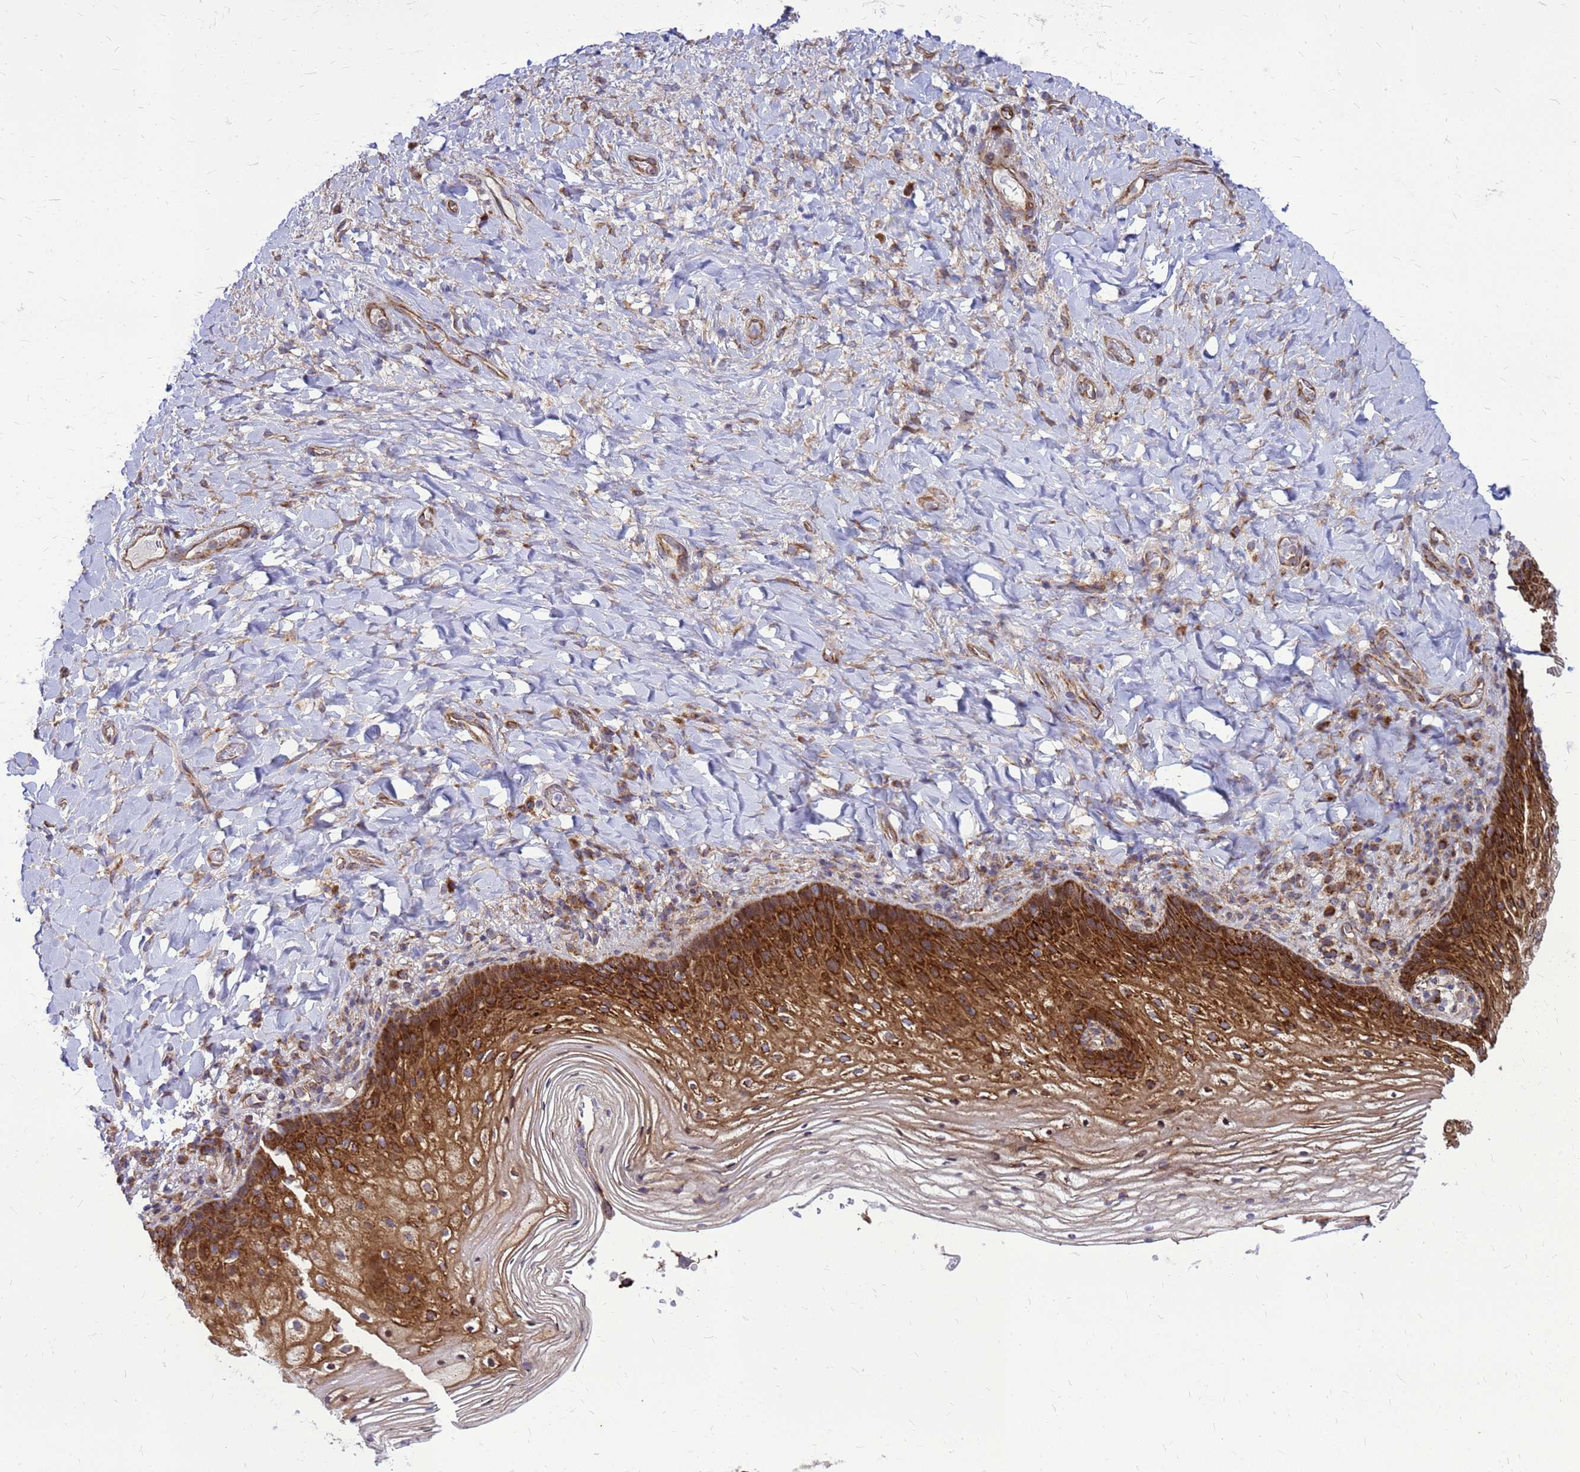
{"staining": {"intensity": "strong", "quantity": ">75%", "location": "cytoplasmic/membranous"}, "tissue": "vagina", "cell_type": "Squamous epithelial cells", "image_type": "normal", "snomed": [{"axis": "morphology", "description": "Normal tissue, NOS"}, {"axis": "topography", "description": "Vagina"}], "caption": "Protein staining exhibits strong cytoplasmic/membranous positivity in approximately >75% of squamous epithelial cells in normal vagina. (brown staining indicates protein expression, while blue staining denotes nuclei).", "gene": "FSTL4", "patient": {"sex": "female", "age": 60}}